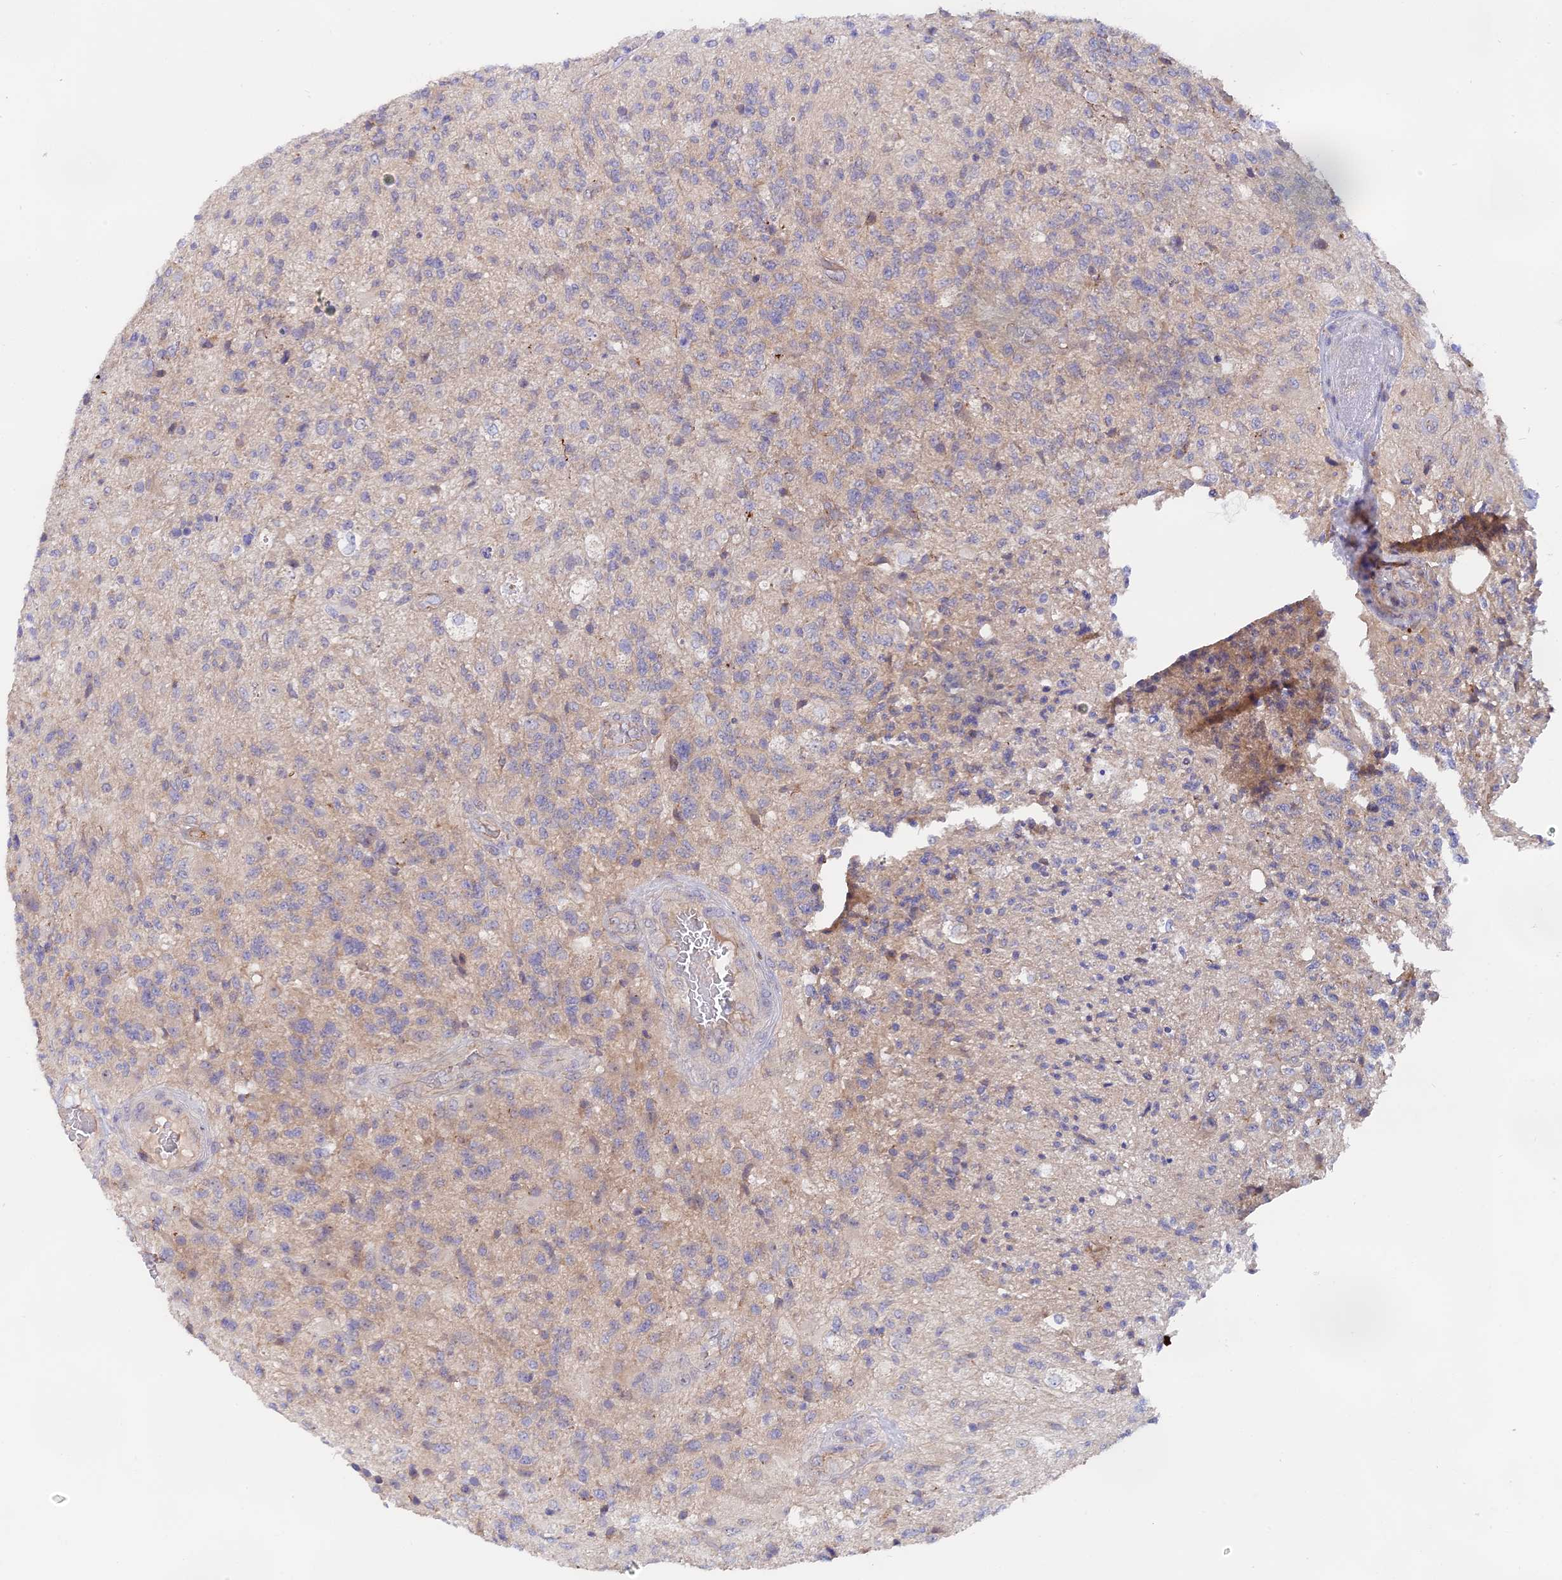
{"staining": {"intensity": "weak", "quantity": "<25%", "location": "cytoplasmic/membranous"}, "tissue": "glioma", "cell_type": "Tumor cells", "image_type": "cancer", "snomed": [{"axis": "morphology", "description": "Glioma, malignant, High grade"}, {"axis": "topography", "description": "Brain"}], "caption": "Immunohistochemical staining of glioma shows no significant positivity in tumor cells.", "gene": "TENT4B", "patient": {"sex": "male", "age": 56}}